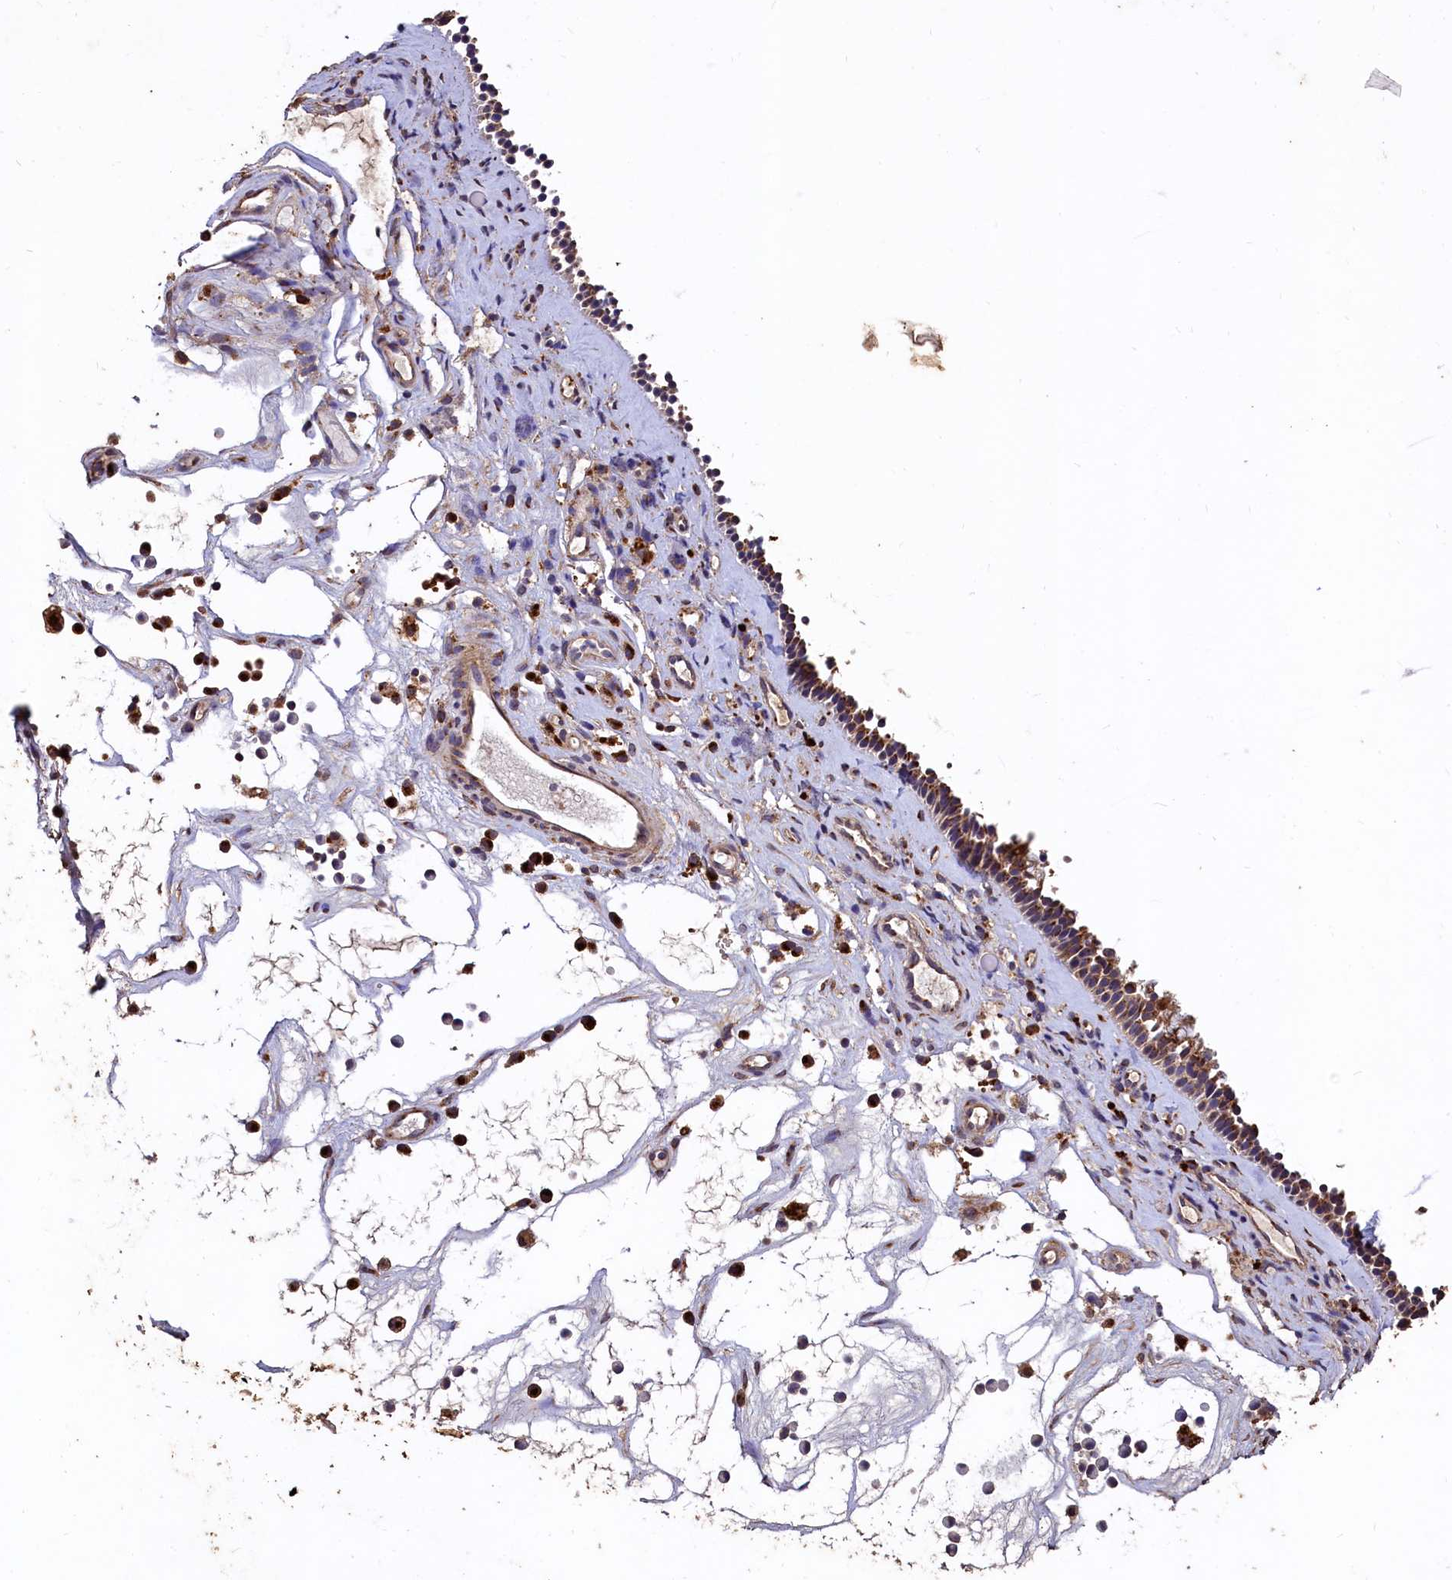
{"staining": {"intensity": "moderate", "quantity": ">75%", "location": "cytoplasmic/membranous"}, "tissue": "nasopharynx", "cell_type": "Respiratory epithelial cells", "image_type": "normal", "snomed": [{"axis": "morphology", "description": "Normal tissue, NOS"}, {"axis": "morphology", "description": "Inflammation, NOS"}, {"axis": "morphology", "description": "Malignant melanoma, Metastatic site"}, {"axis": "topography", "description": "Nasopharynx"}], "caption": "A medium amount of moderate cytoplasmic/membranous staining is seen in approximately >75% of respiratory epithelial cells in normal nasopharynx.", "gene": "LSM4", "patient": {"sex": "male", "age": 70}}